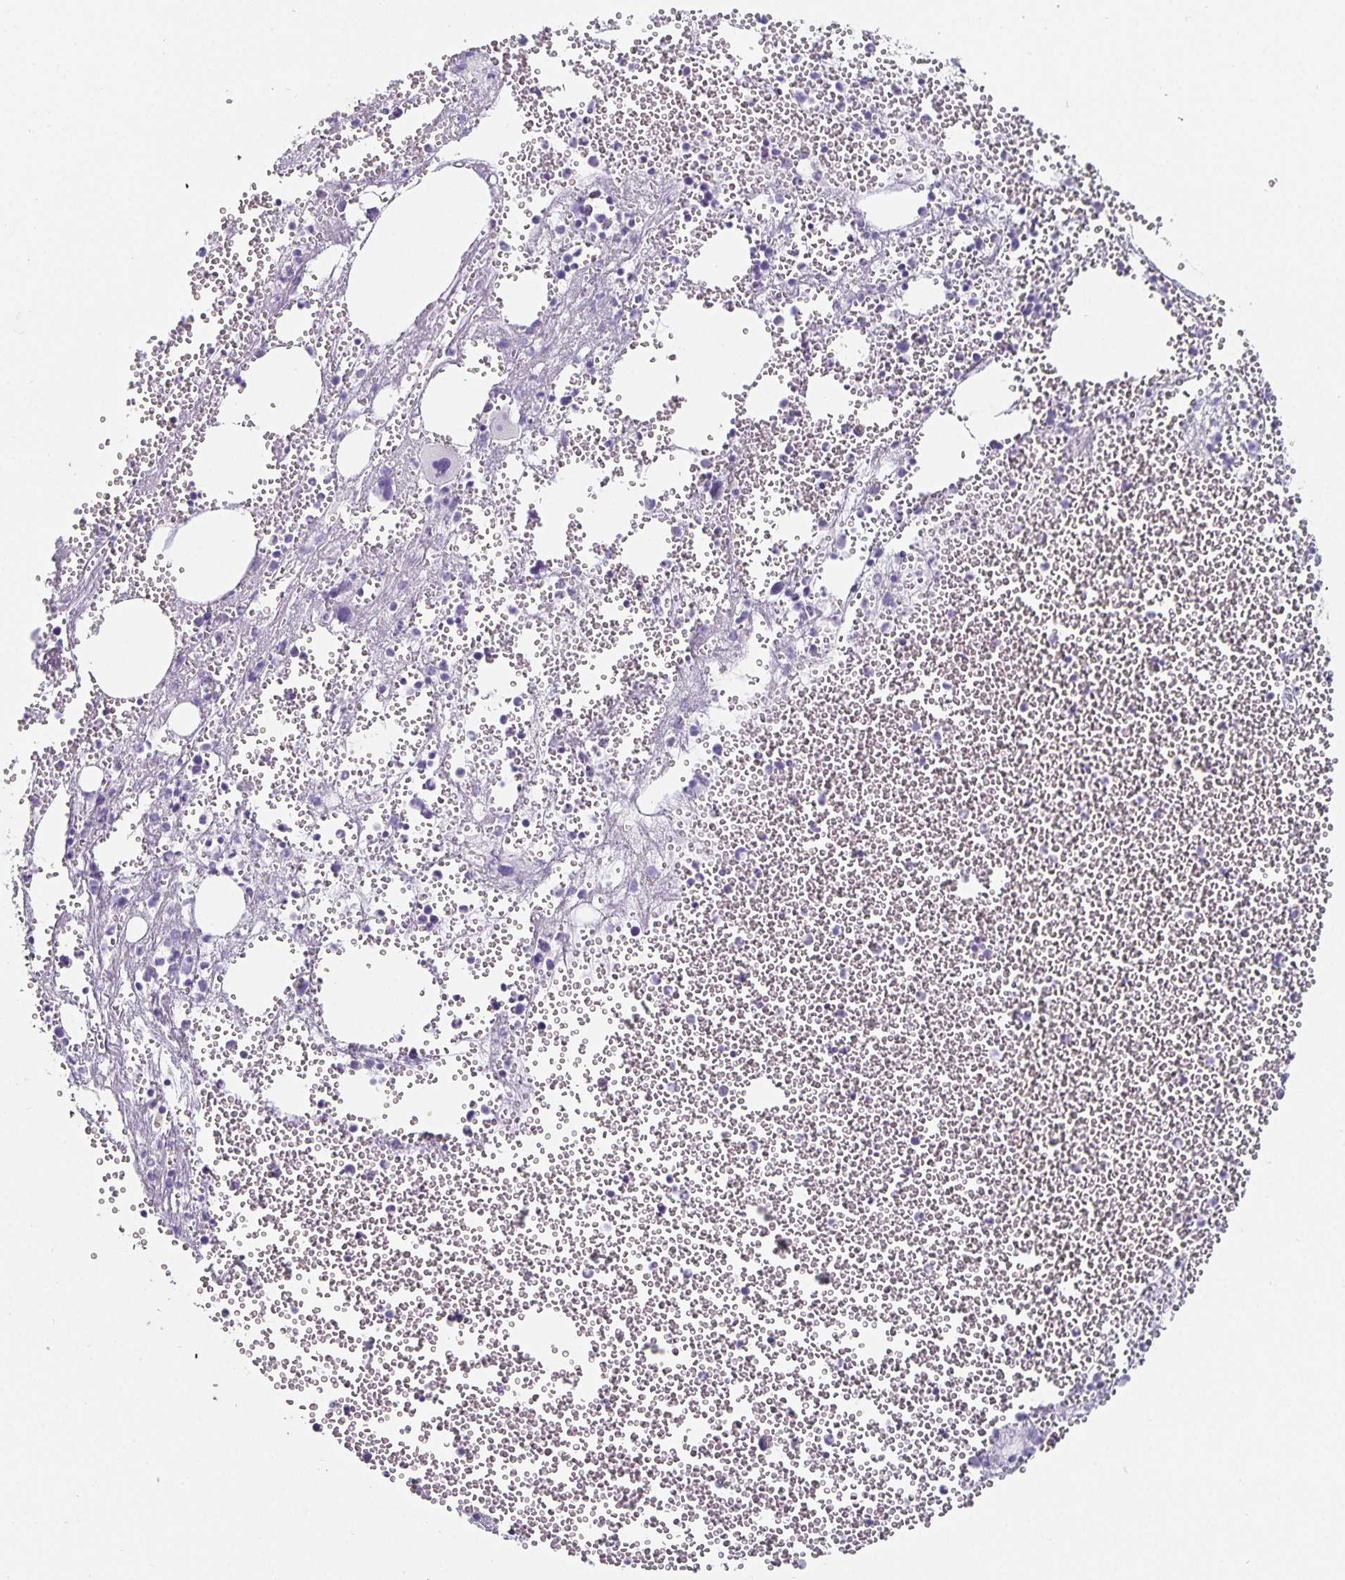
{"staining": {"intensity": "negative", "quantity": "none", "location": "none"}, "tissue": "bone marrow", "cell_type": "Hematopoietic cells", "image_type": "normal", "snomed": [{"axis": "morphology", "description": "Normal tissue, NOS"}, {"axis": "topography", "description": "Bone marrow"}], "caption": "Image shows no significant protein staining in hematopoietic cells of normal bone marrow.", "gene": "CHGA", "patient": {"sex": "female", "age": 80}}